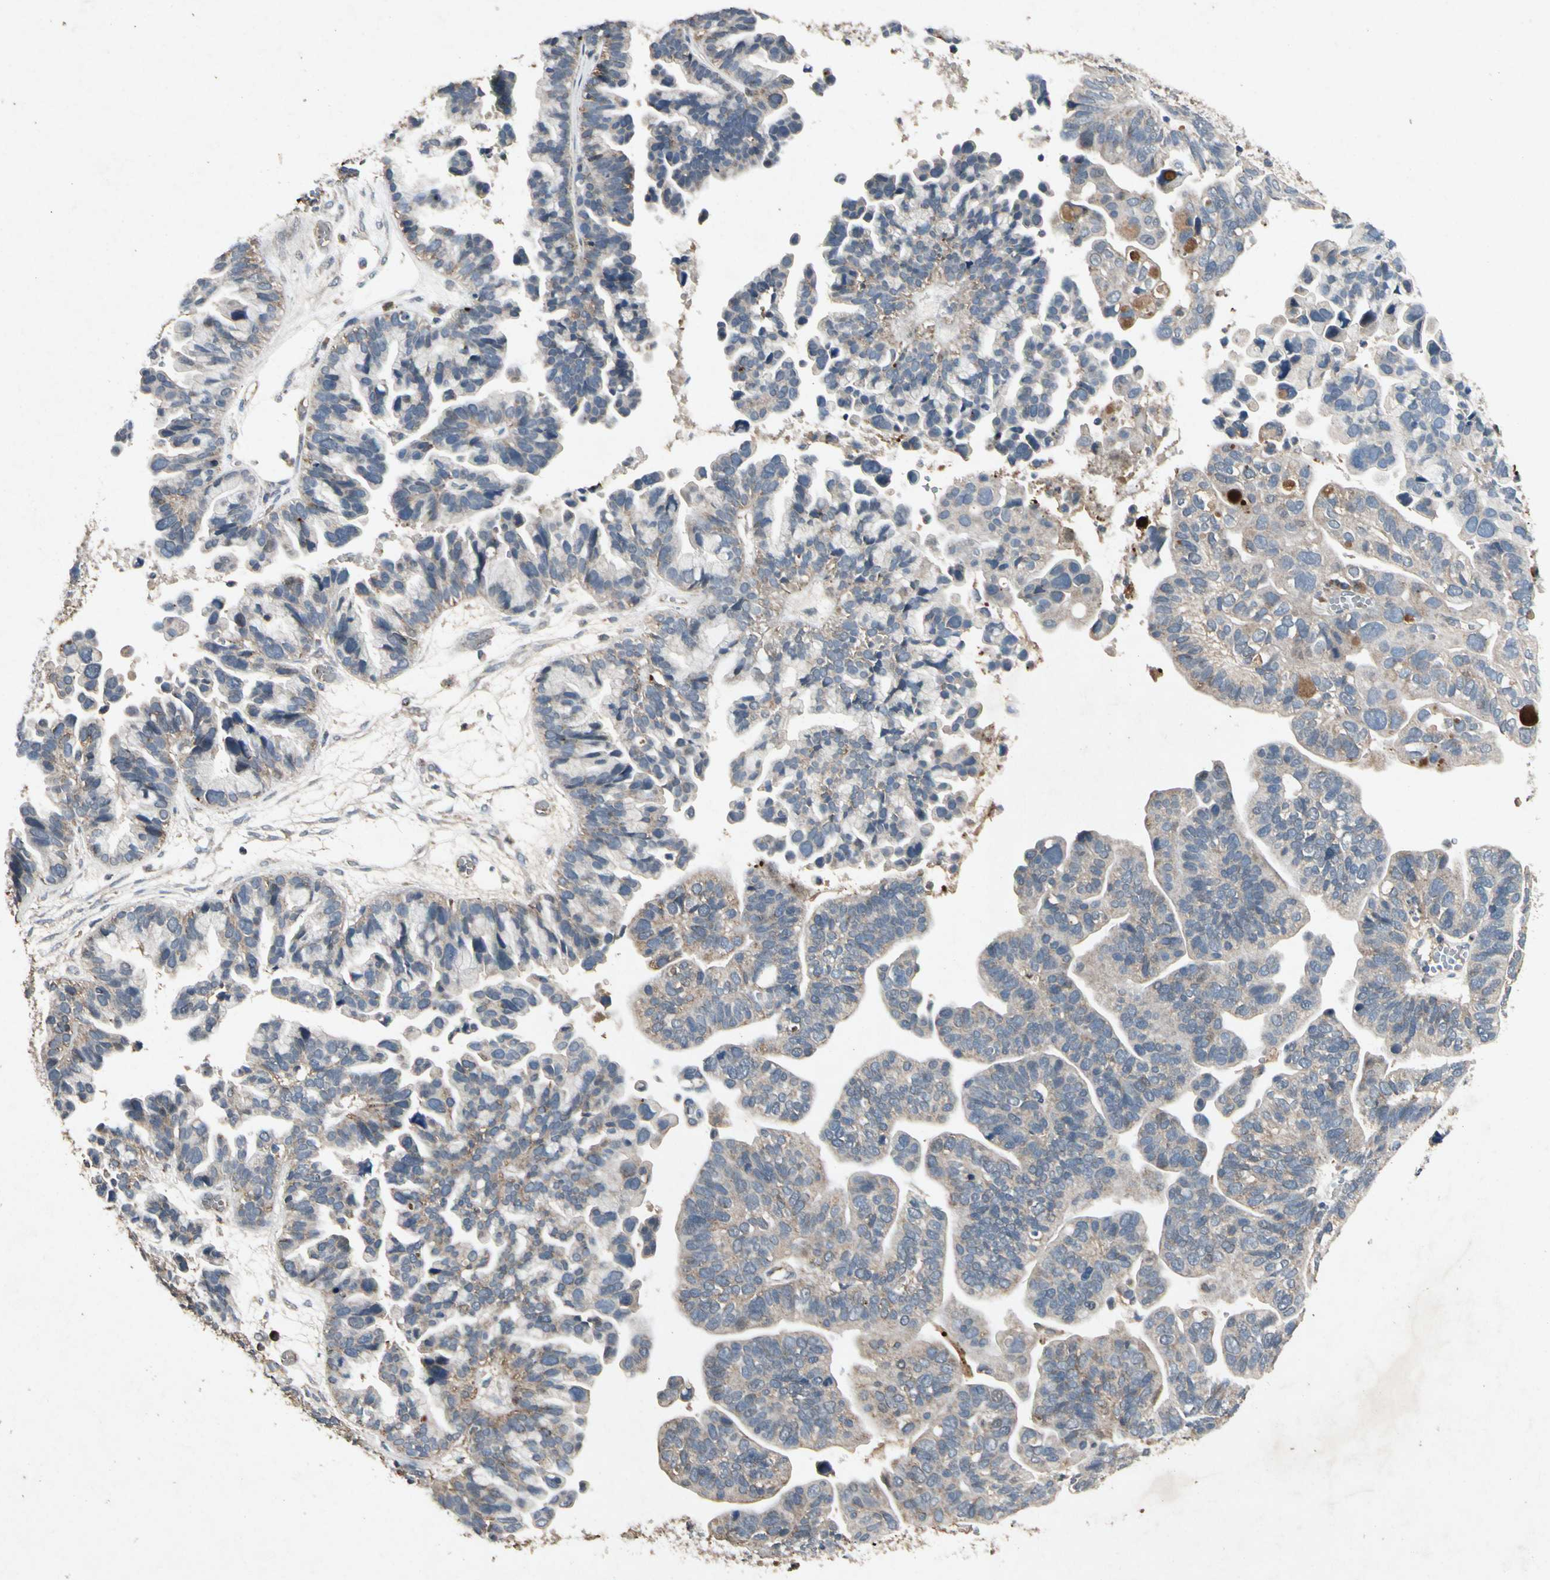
{"staining": {"intensity": "weak", "quantity": "<25%", "location": "cytoplasmic/membranous"}, "tissue": "ovarian cancer", "cell_type": "Tumor cells", "image_type": "cancer", "snomed": [{"axis": "morphology", "description": "Cystadenocarcinoma, serous, NOS"}, {"axis": "topography", "description": "Ovary"}], "caption": "DAB (3,3'-diaminobenzidine) immunohistochemical staining of human ovarian cancer demonstrates no significant positivity in tumor cells. (DAB immunohistochemistry visualized using brightfield microscopy, high magnification).", "gene": "GPLD1", "patient": {"sex": "female", "age": 56}}